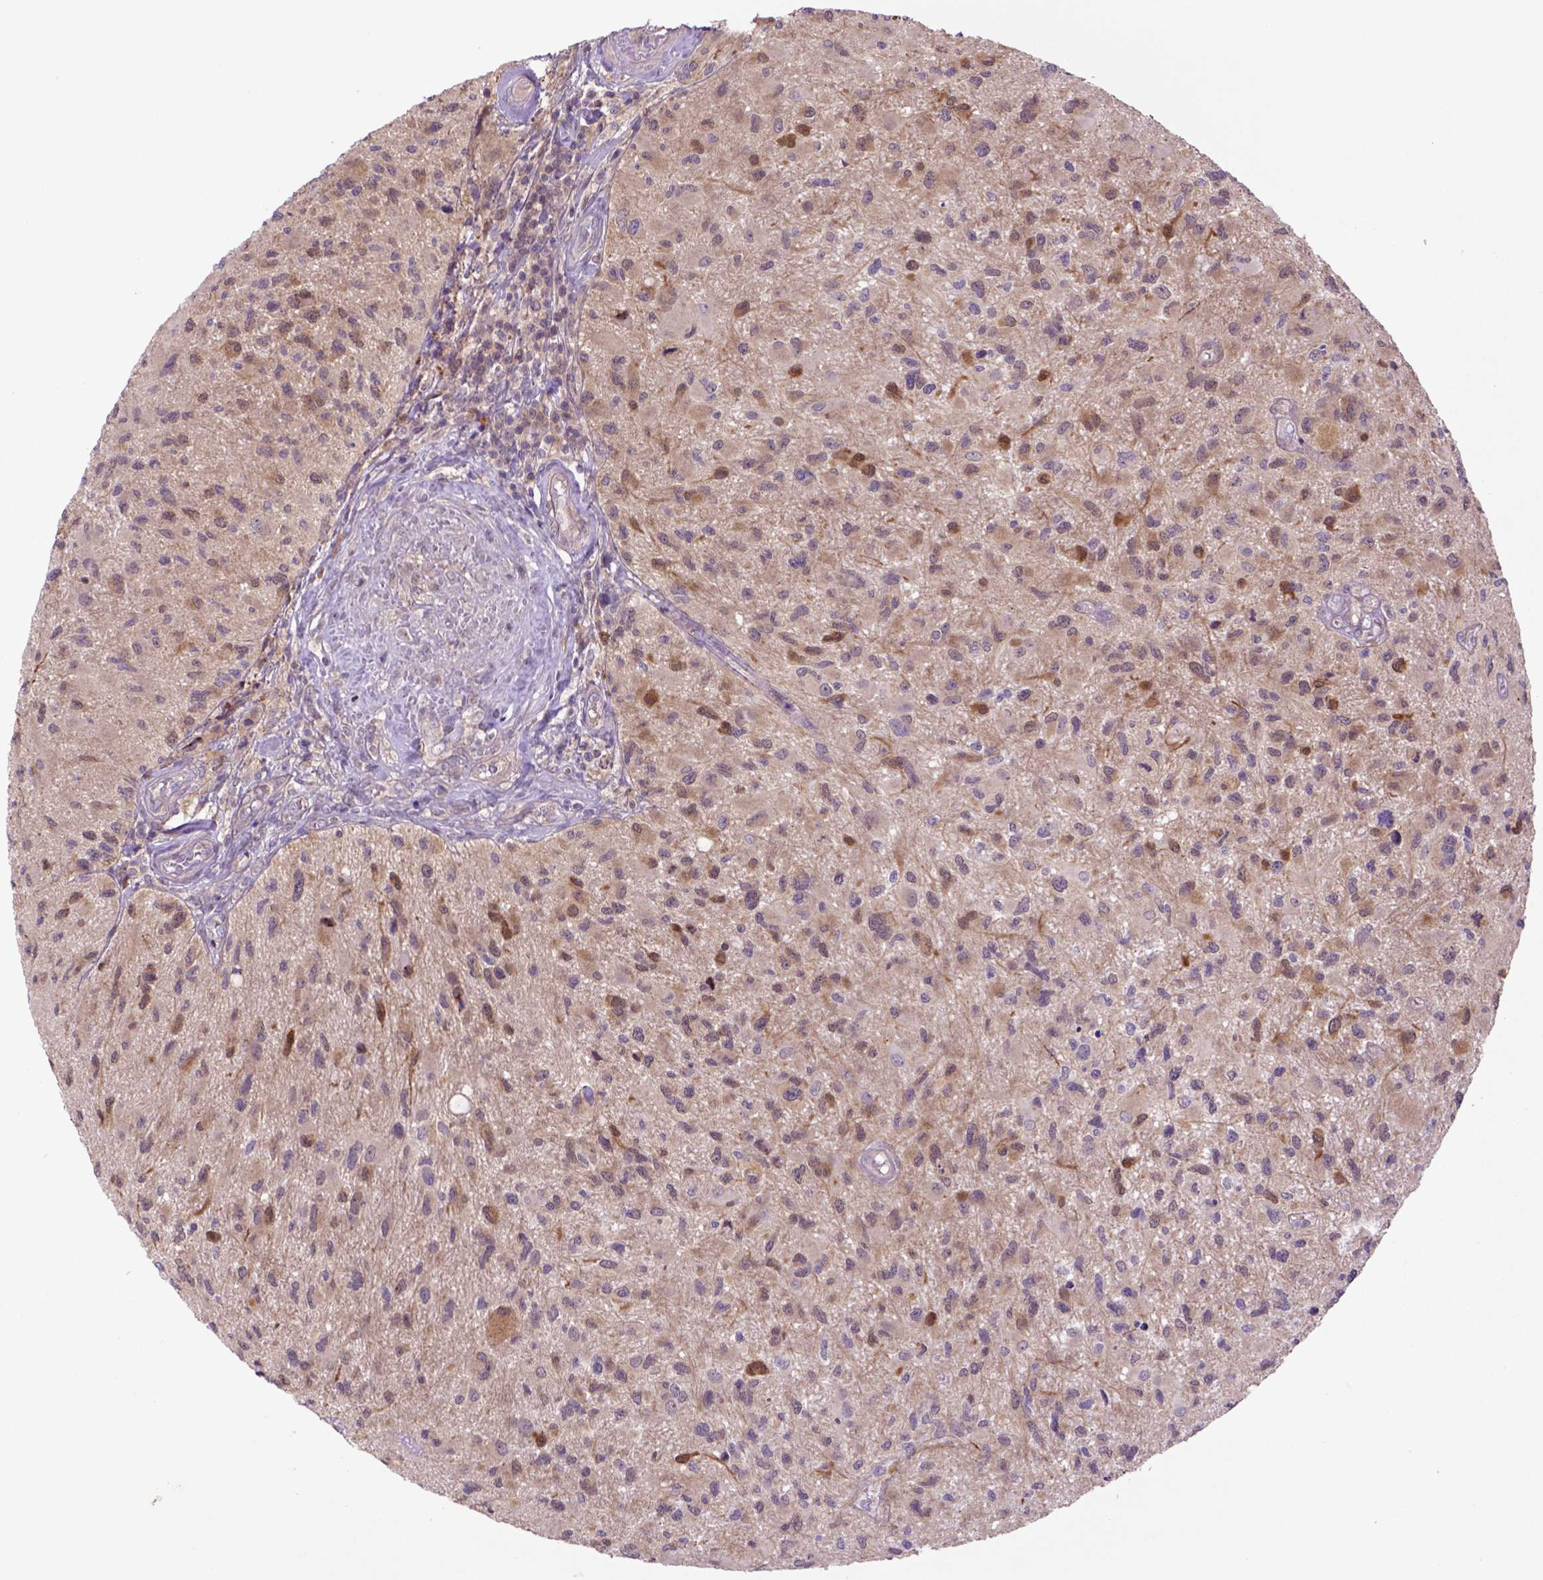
{"staining": {"intensity": "moderate", "quantity": ">75%", "location": "cytoplasmic/membranous"}, "tissue": "glioma", "cell_type": "Tumor cells", "image_type": "cancer", "snomed": [{"axis": "morphology", "description": "Glioma, malignant, NOS"}, {"axis": "morphology", "description": "Glioma, malignant, High grade"}, {"axis": "topography", "description": "Brain"}], "caption": "Immunohistochemistry (IHC) of human glioma reveals medium levels of moderate cytoplasmic/membranous positivity in about >75% of tumor cells.", "gene": "HSPBP1", "patient": {"sex": "female", "age": 71}}